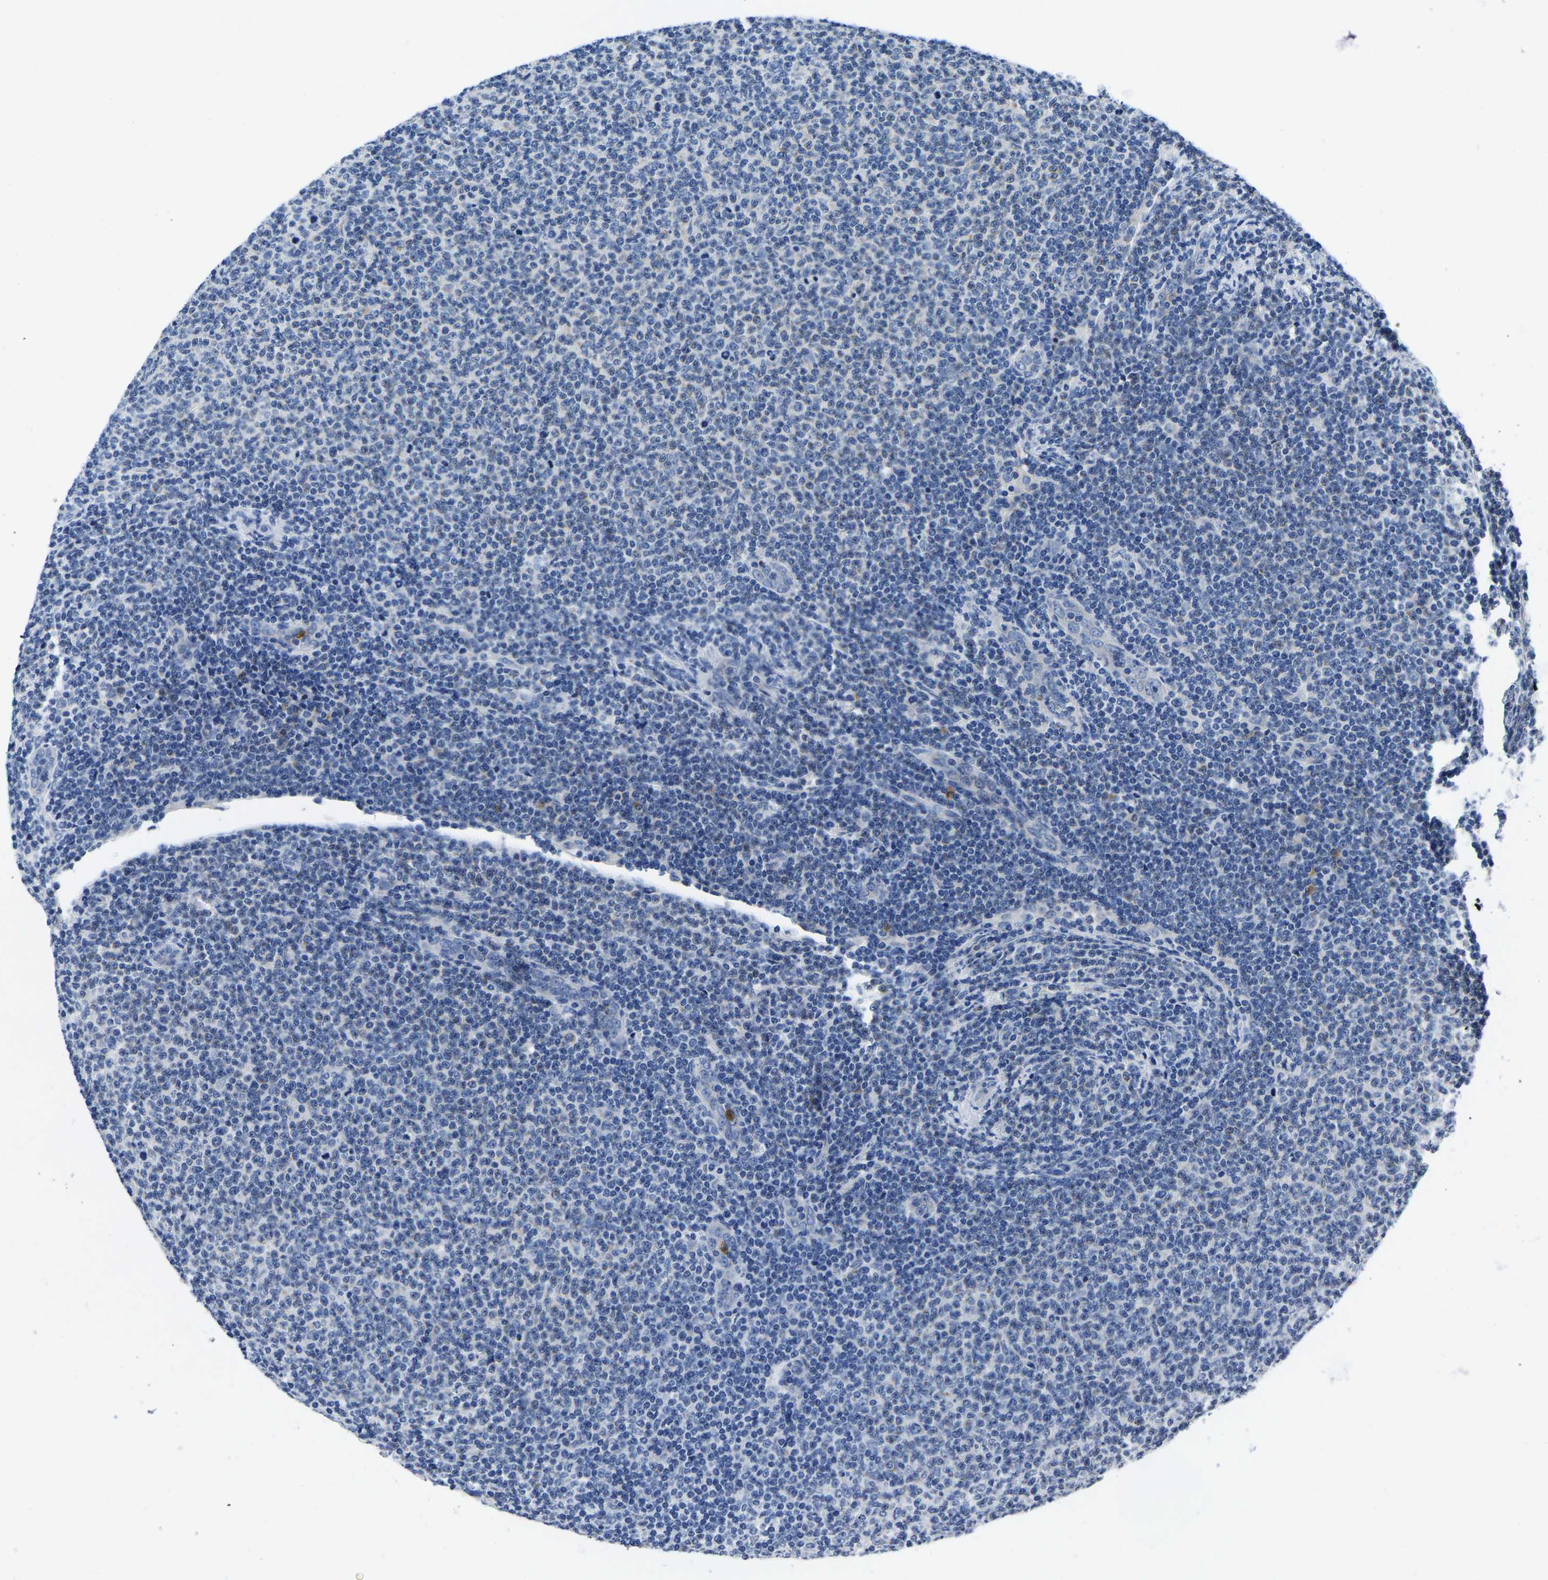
{"staining": {"intensity": "negative", "quantity": "none", "location": "none"}, "tissue": "lymphoma", "cell_type": "Tumor cells", "image_type": "cancer", "snomed": [{"axis": "morphology", "description": "Malignant lymphoma, non-Hodgkin's type, Low grade"}, {"axis": "topography", "description": "Lymph node"}], "caption": "The micrograph displays no significant positivity in tumor cells of lymphoma.", "gene": "TOR1B", "patient": {"sex": "male", "age": 66}}